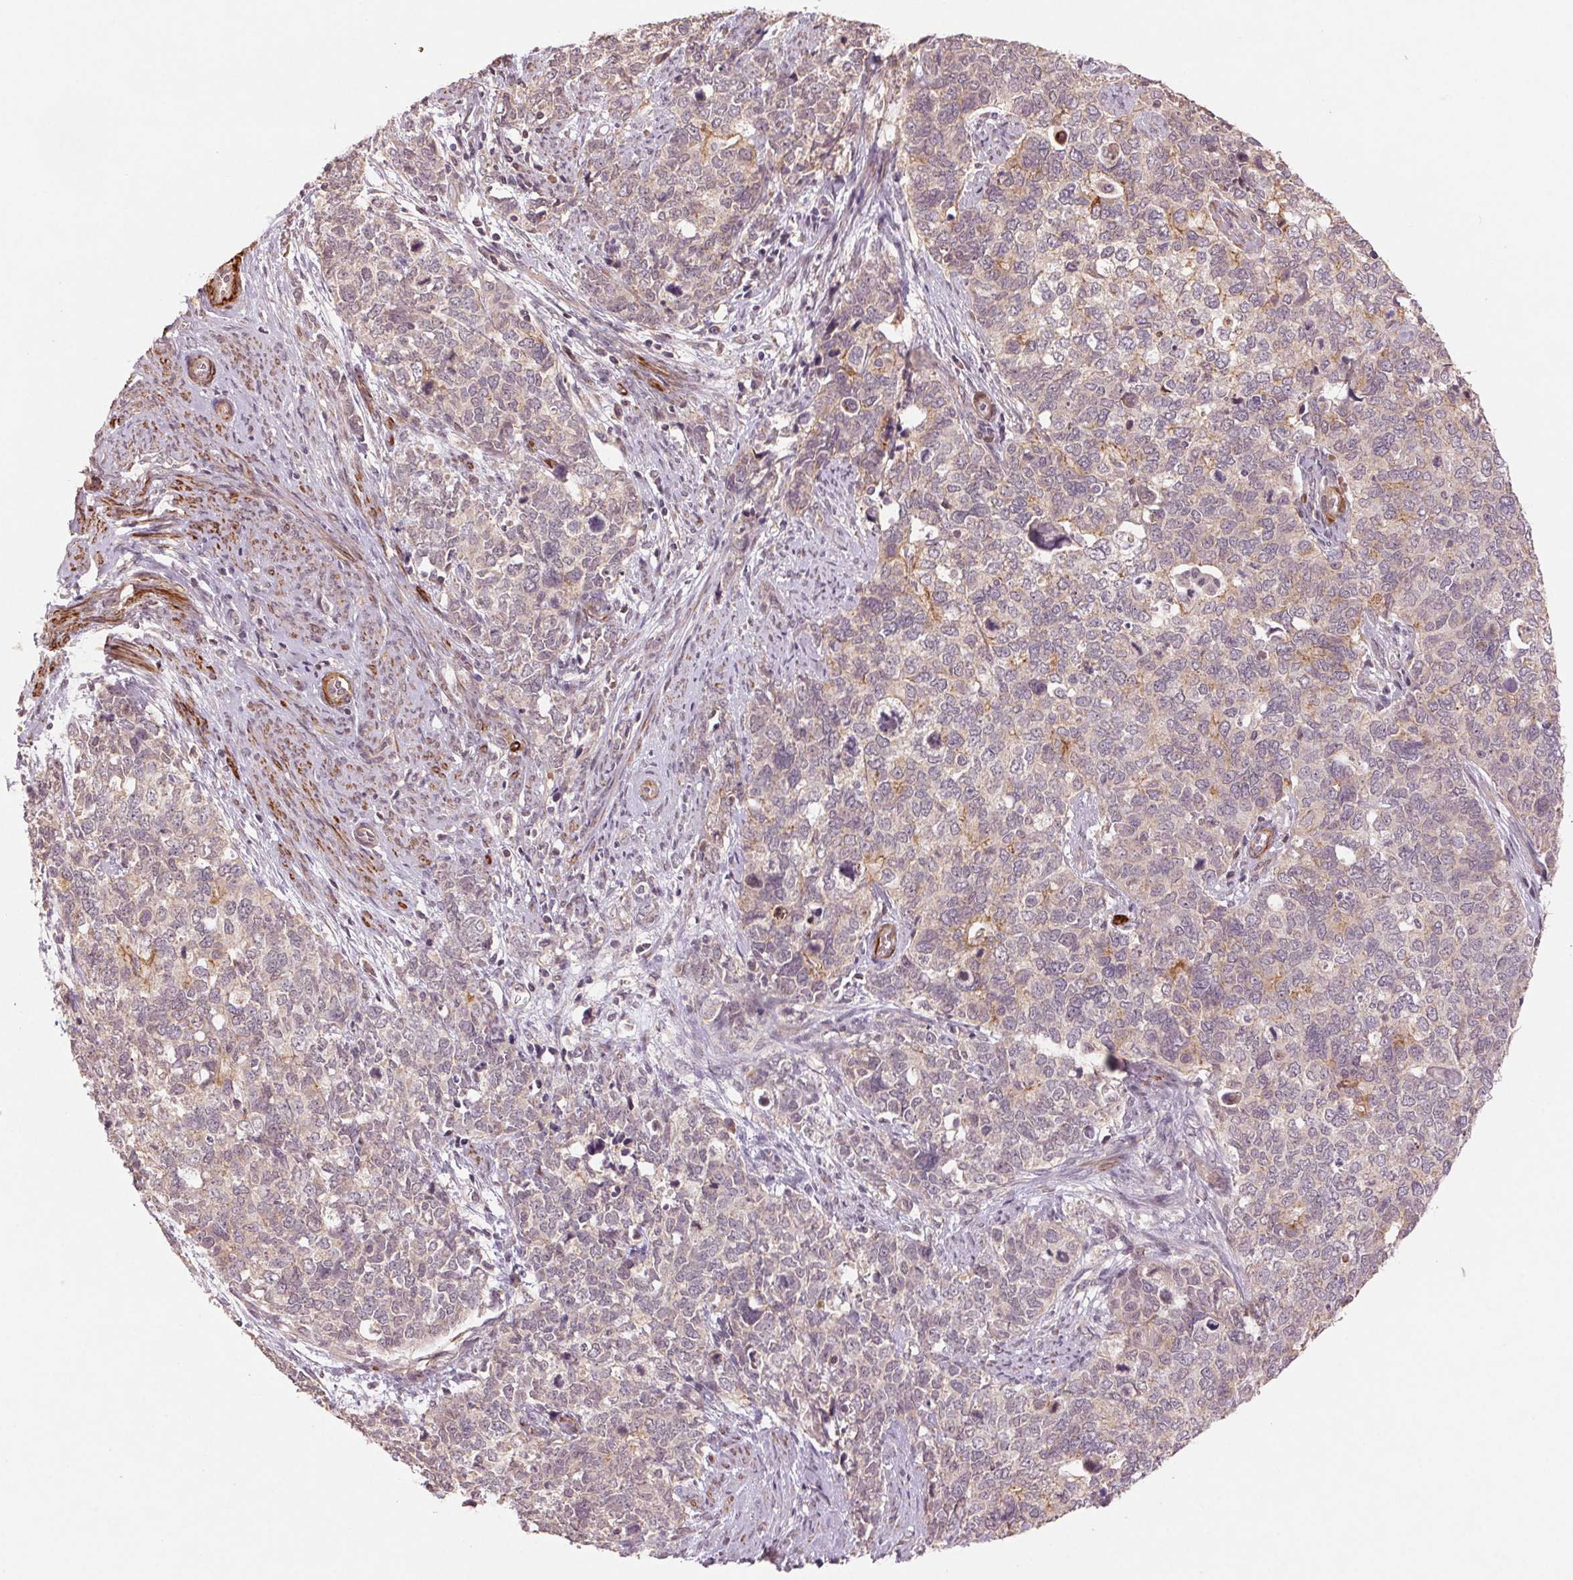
{"staining": {"intensity": "weak", "quantity": "<25%", "location": "cytoplasmic/membranous"}, "tissue": "cervical cancer", "cell_type": "Tumor cells", "image_type": "cancer", "snomed": [{"axis": "morphology", "description": "Squamous cell carcinoma, NOS"}, {"axis": "topography", "description": "Cervix"}], "caption": "DAB immunohistochemical staining of squamous cell carcinoma (cervical) shows no significant staining in tumor cells.", "gene": "SMLR1", "patient": {"sex": "female", "age": 63}}